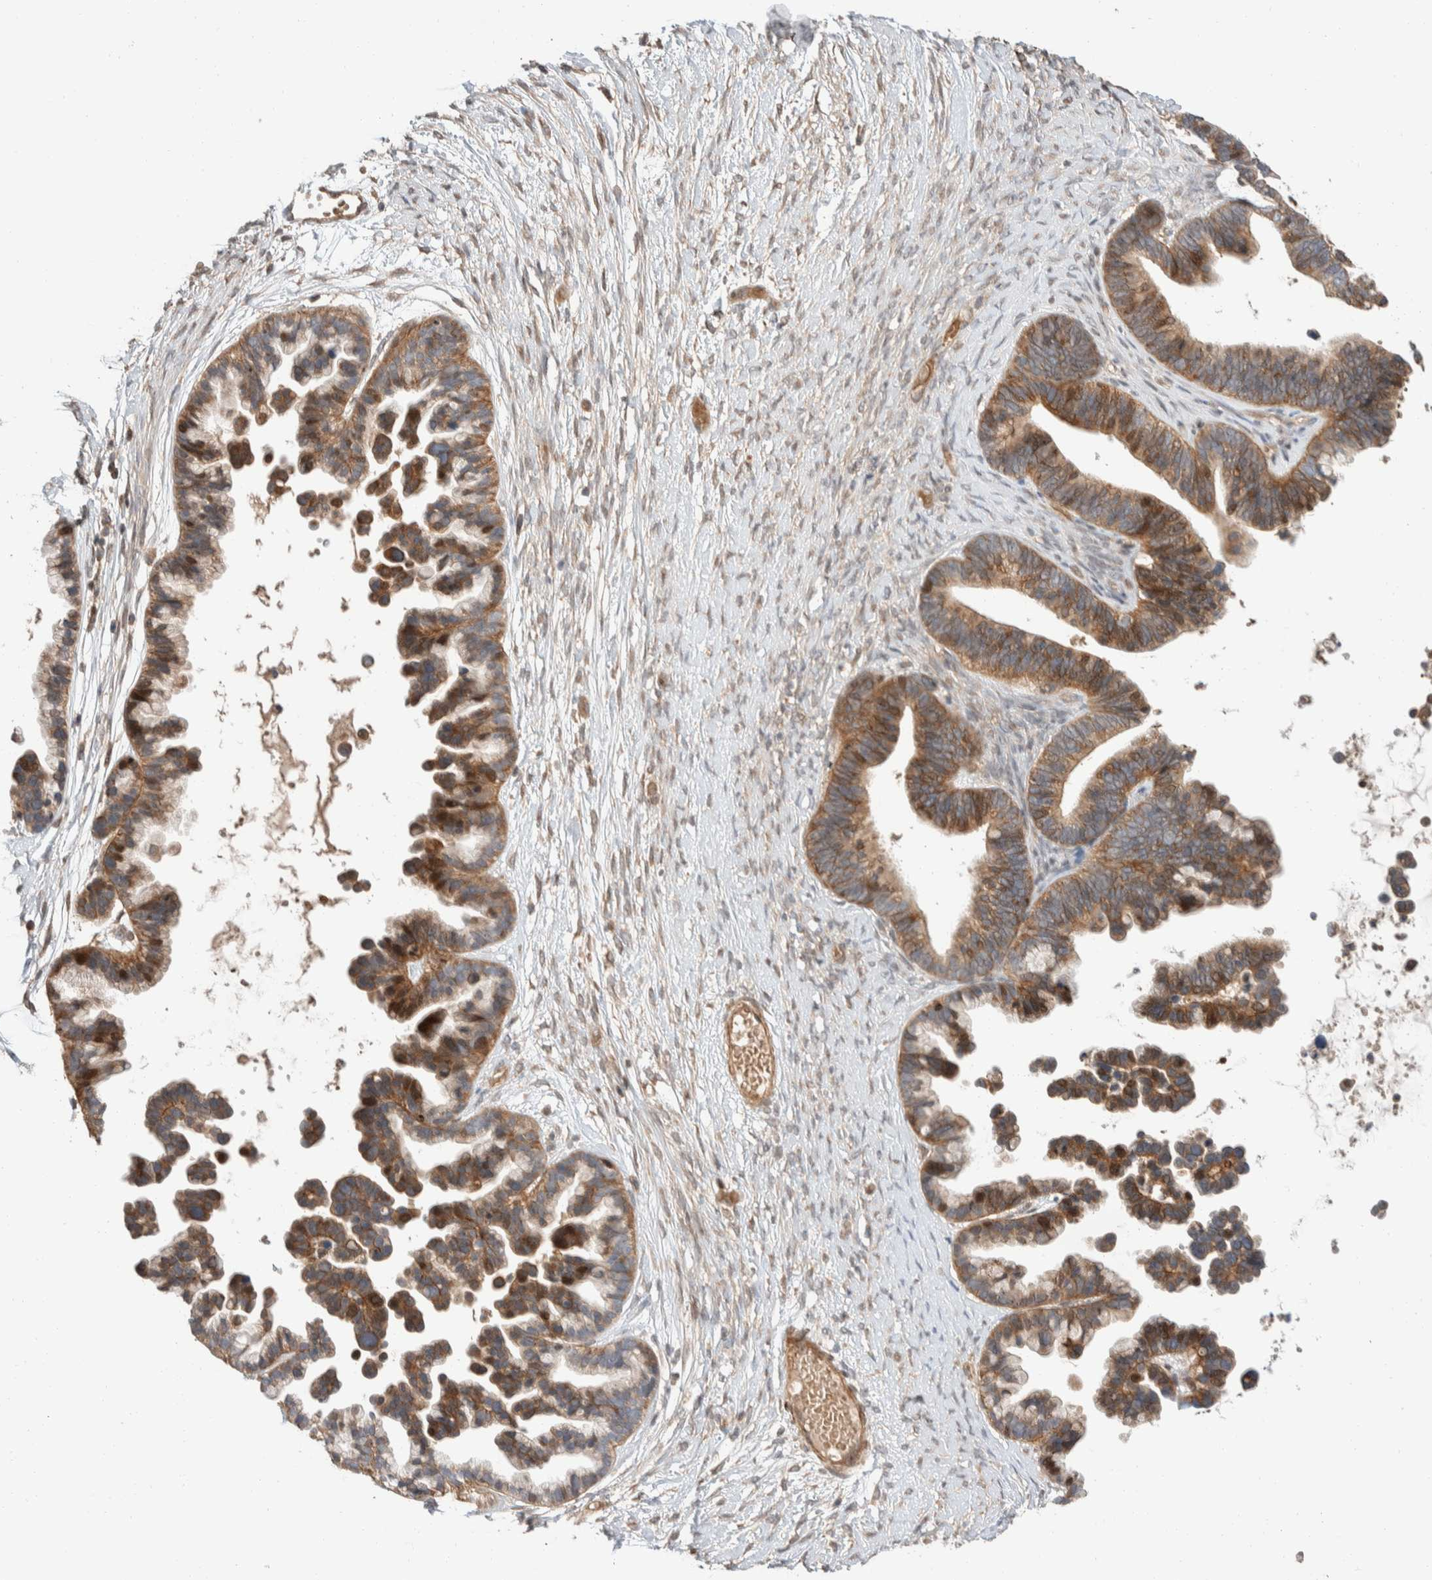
{"staining": {"intensity": "moderate", "quantity": ">75%", "location": "cytoplasmic/membranous,nuclear"}, "tissue": "ovarian cancer", "cell_type": "Tumor cells", "image_type": "cancer", "snomed": [{"axis": "morphology", "description": "Cystadenocarcinoma, serous, NOS"}, {"axis": "topography", "description": "Ovary"}], "caption": "Ovarian serous cystadenocarcinoma tissue displays moderate cytoplasmic/membranous and nuclear expression in approximately >75% of tumor cells, visualized by immunohistochemistry. The protein of interest is stained brown, and the nuclei are stained in blue (DAB (3,3'-diaminobenzidine) IHC with brightfield microscopy, high magnification).", "gene": "ERC1", "patient": {"sex": "female", "age": 56}}